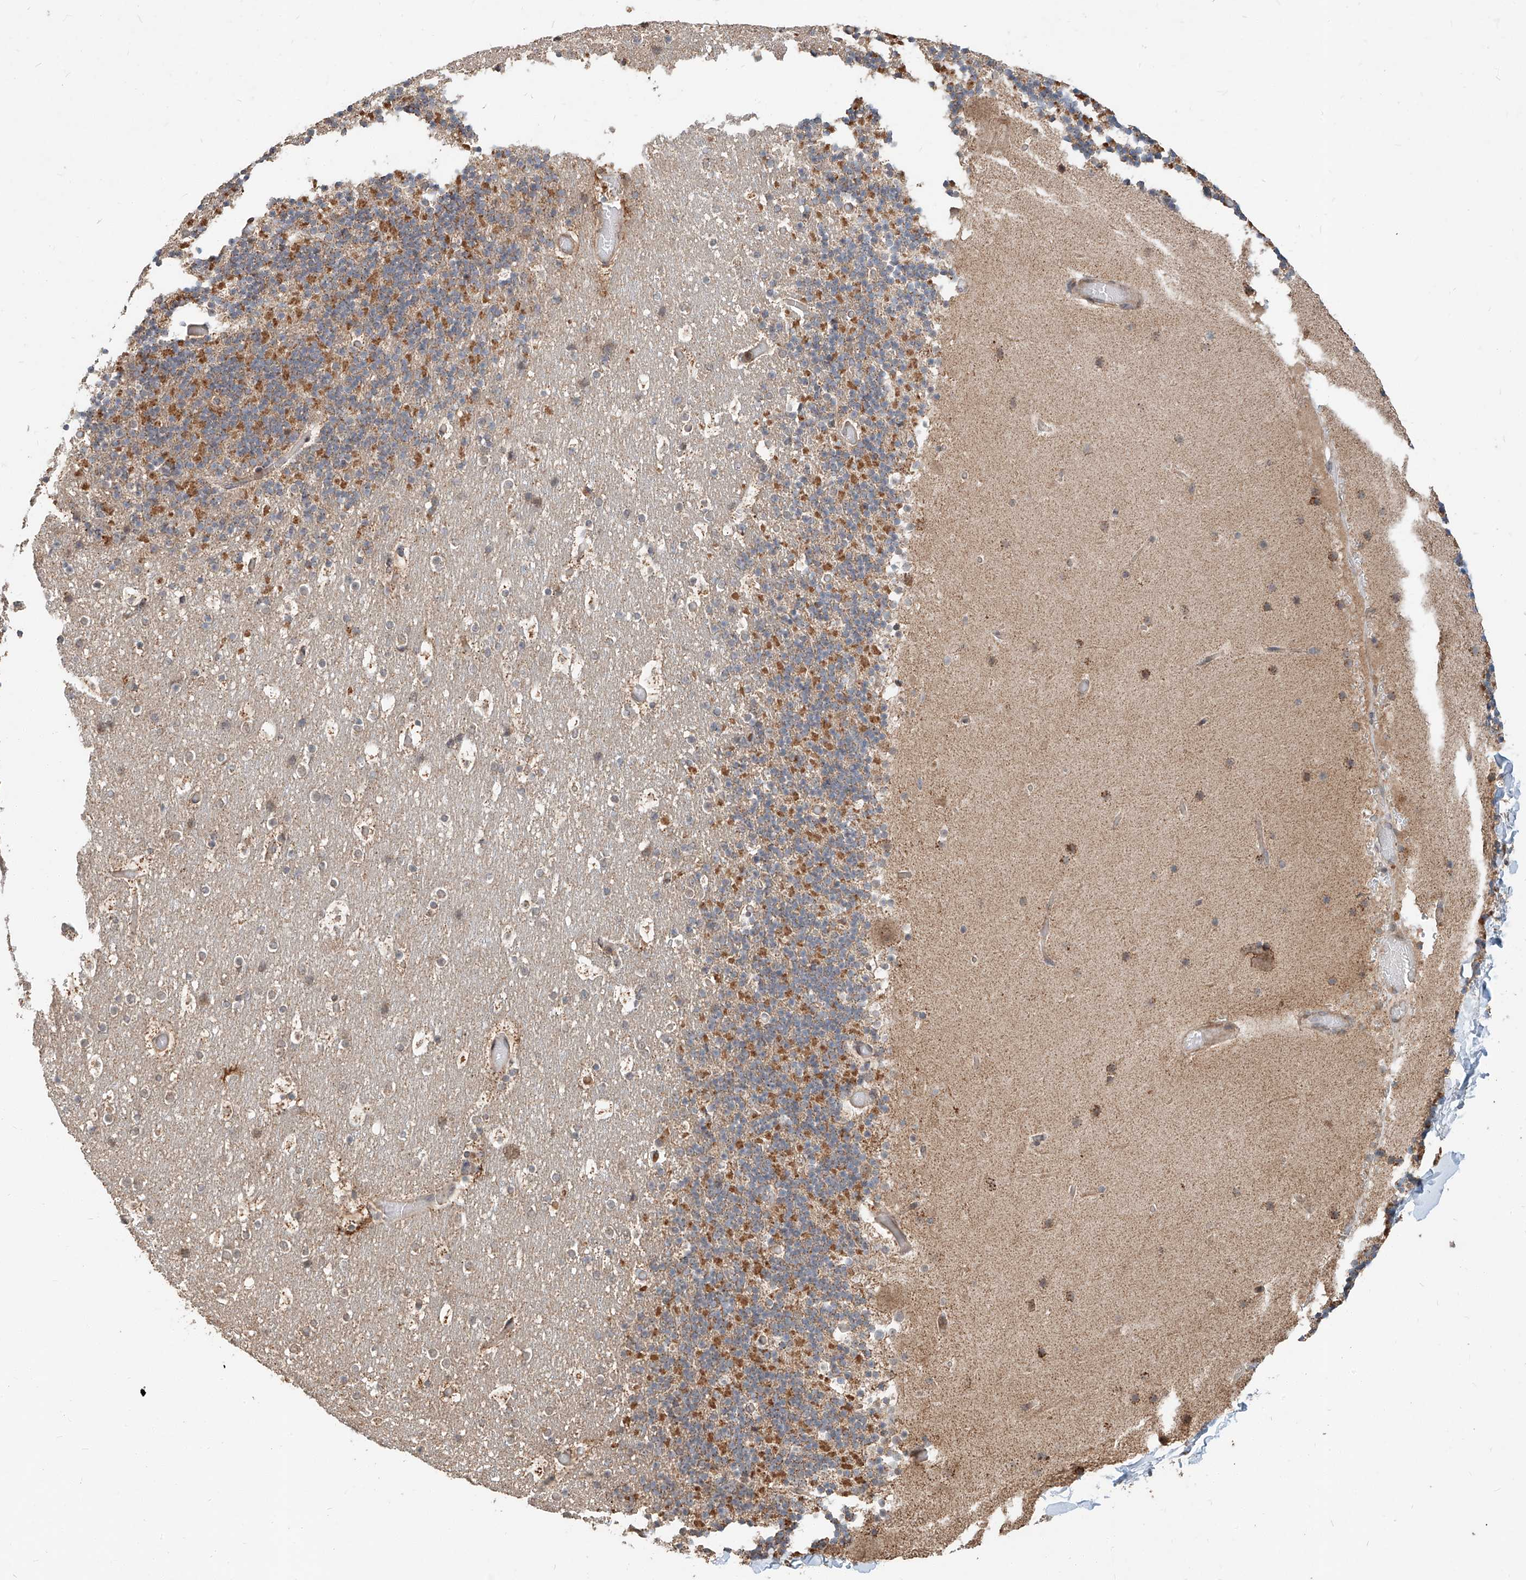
{"staining": {"intensity": "moderate", "quantity": "25%-75%", "location": "cytoplasmic/membranous"}, "tissue": "cerebellum", "cell_type": "Cells in granular layer", "image_type": "normal", "snomed": [{"axis": "morphology", "description": "Normal tissue, NOS"}, {"axis": "topography", "description": "Cerebellum"}], "caption": "This histopathology image demonstrates immunohistochemistry (IHC) staining of benign cerebellum, with medium moderate cytoplasmic/membranous staining in approximately 25%-75% of cells in granular layer.", "gene": "STX19", "patient": {"sex": "male", "age": 57}}